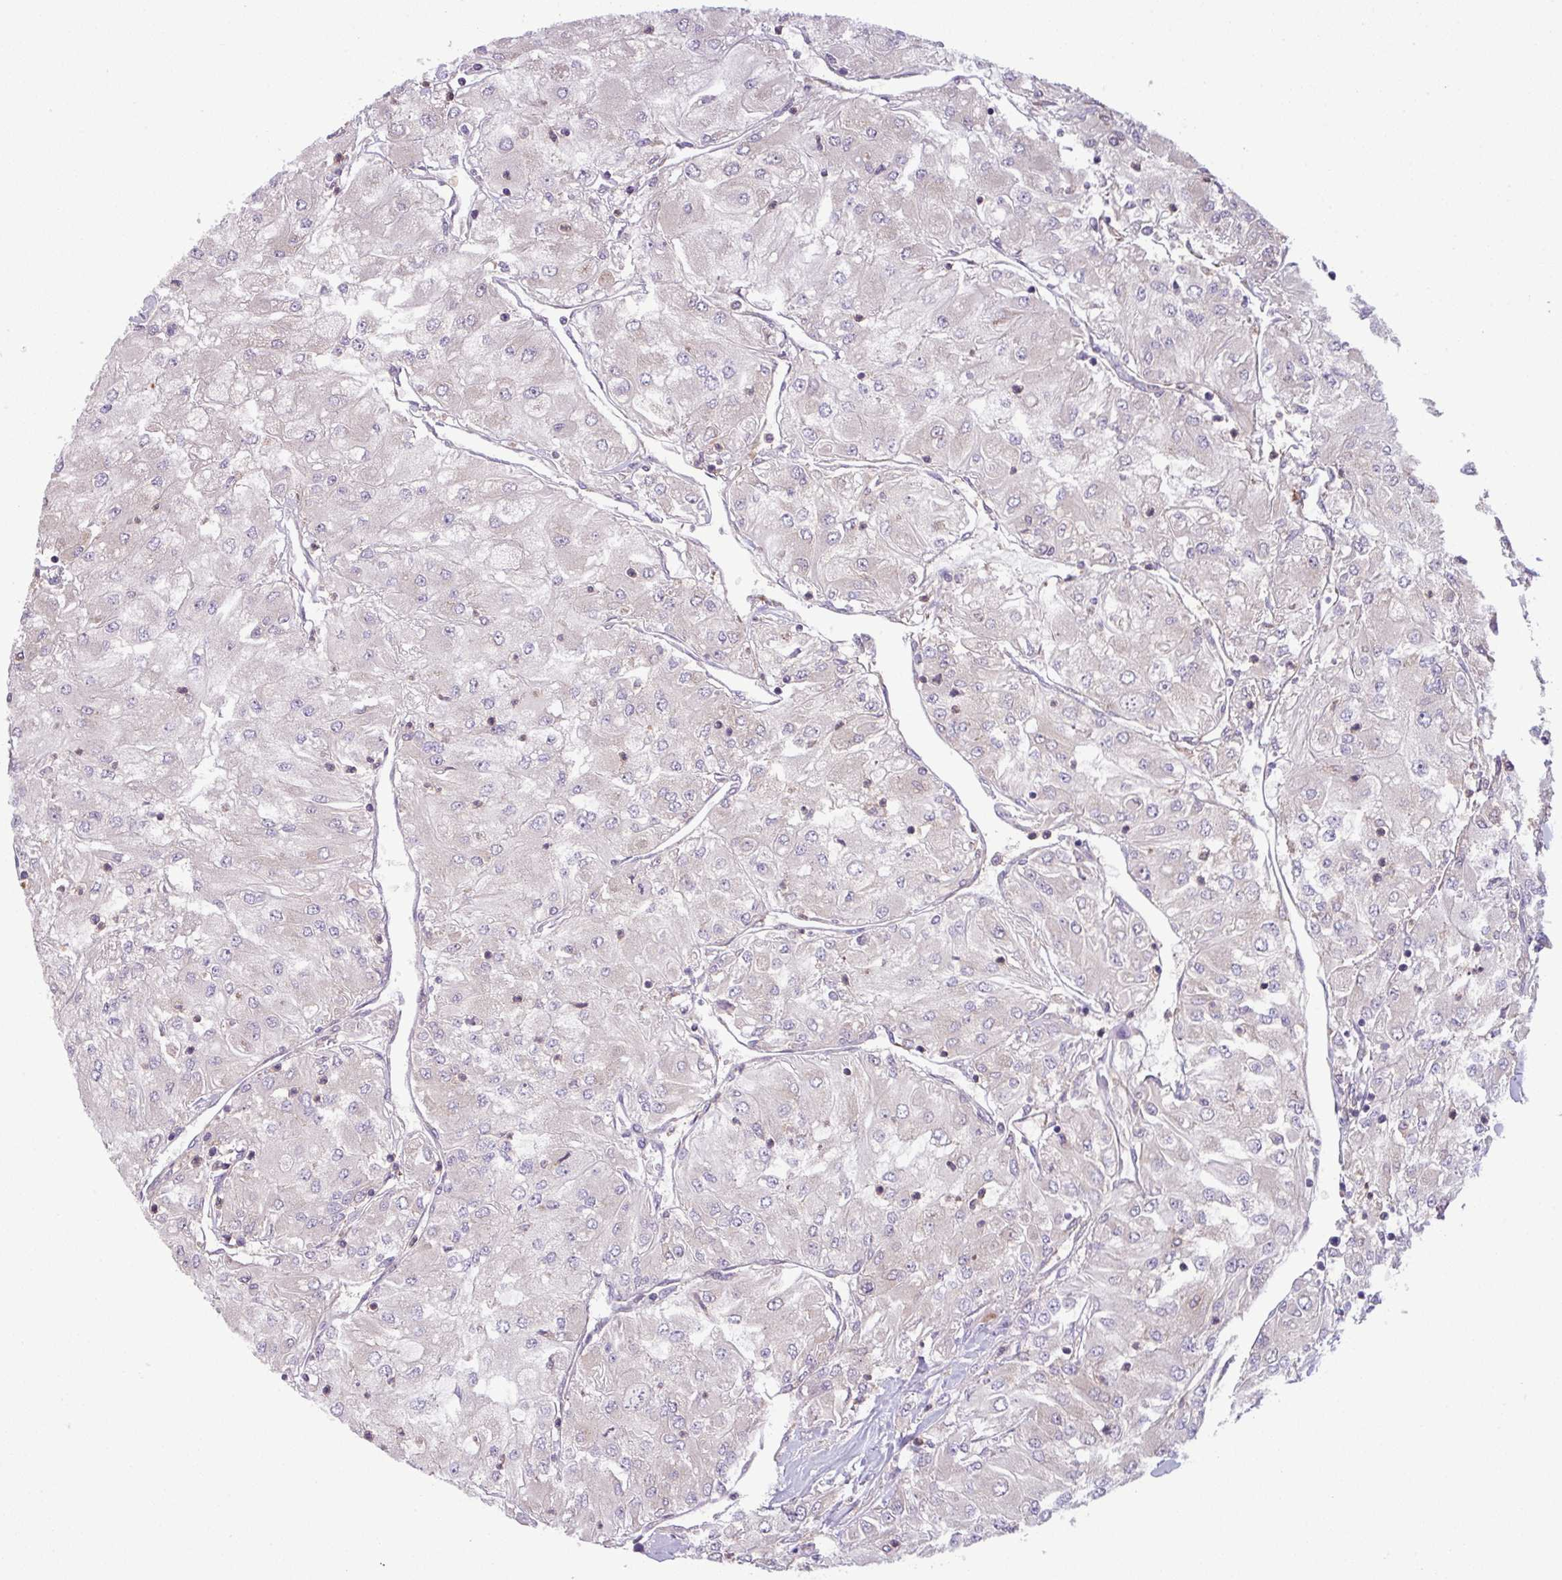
{"staining": {"intensity": "negative", "quantity": "none", "location": "none"}, "tissue": "renal cancer", "cell_type": "Tumor cells", "image_type": "cancer", "snomed": [{"axis": "morphology", "description": "Adenocarcinoma, NOS"}, {"axis": "topography", "description": "Kidney"}], "caption": "A photomicrograph of adenocarcinoma (renal) stained for a protein exhibits no brown staining in tumor cells.", "gene": "LRRC74B", "patient": {"sex": "male", "age": 80}}